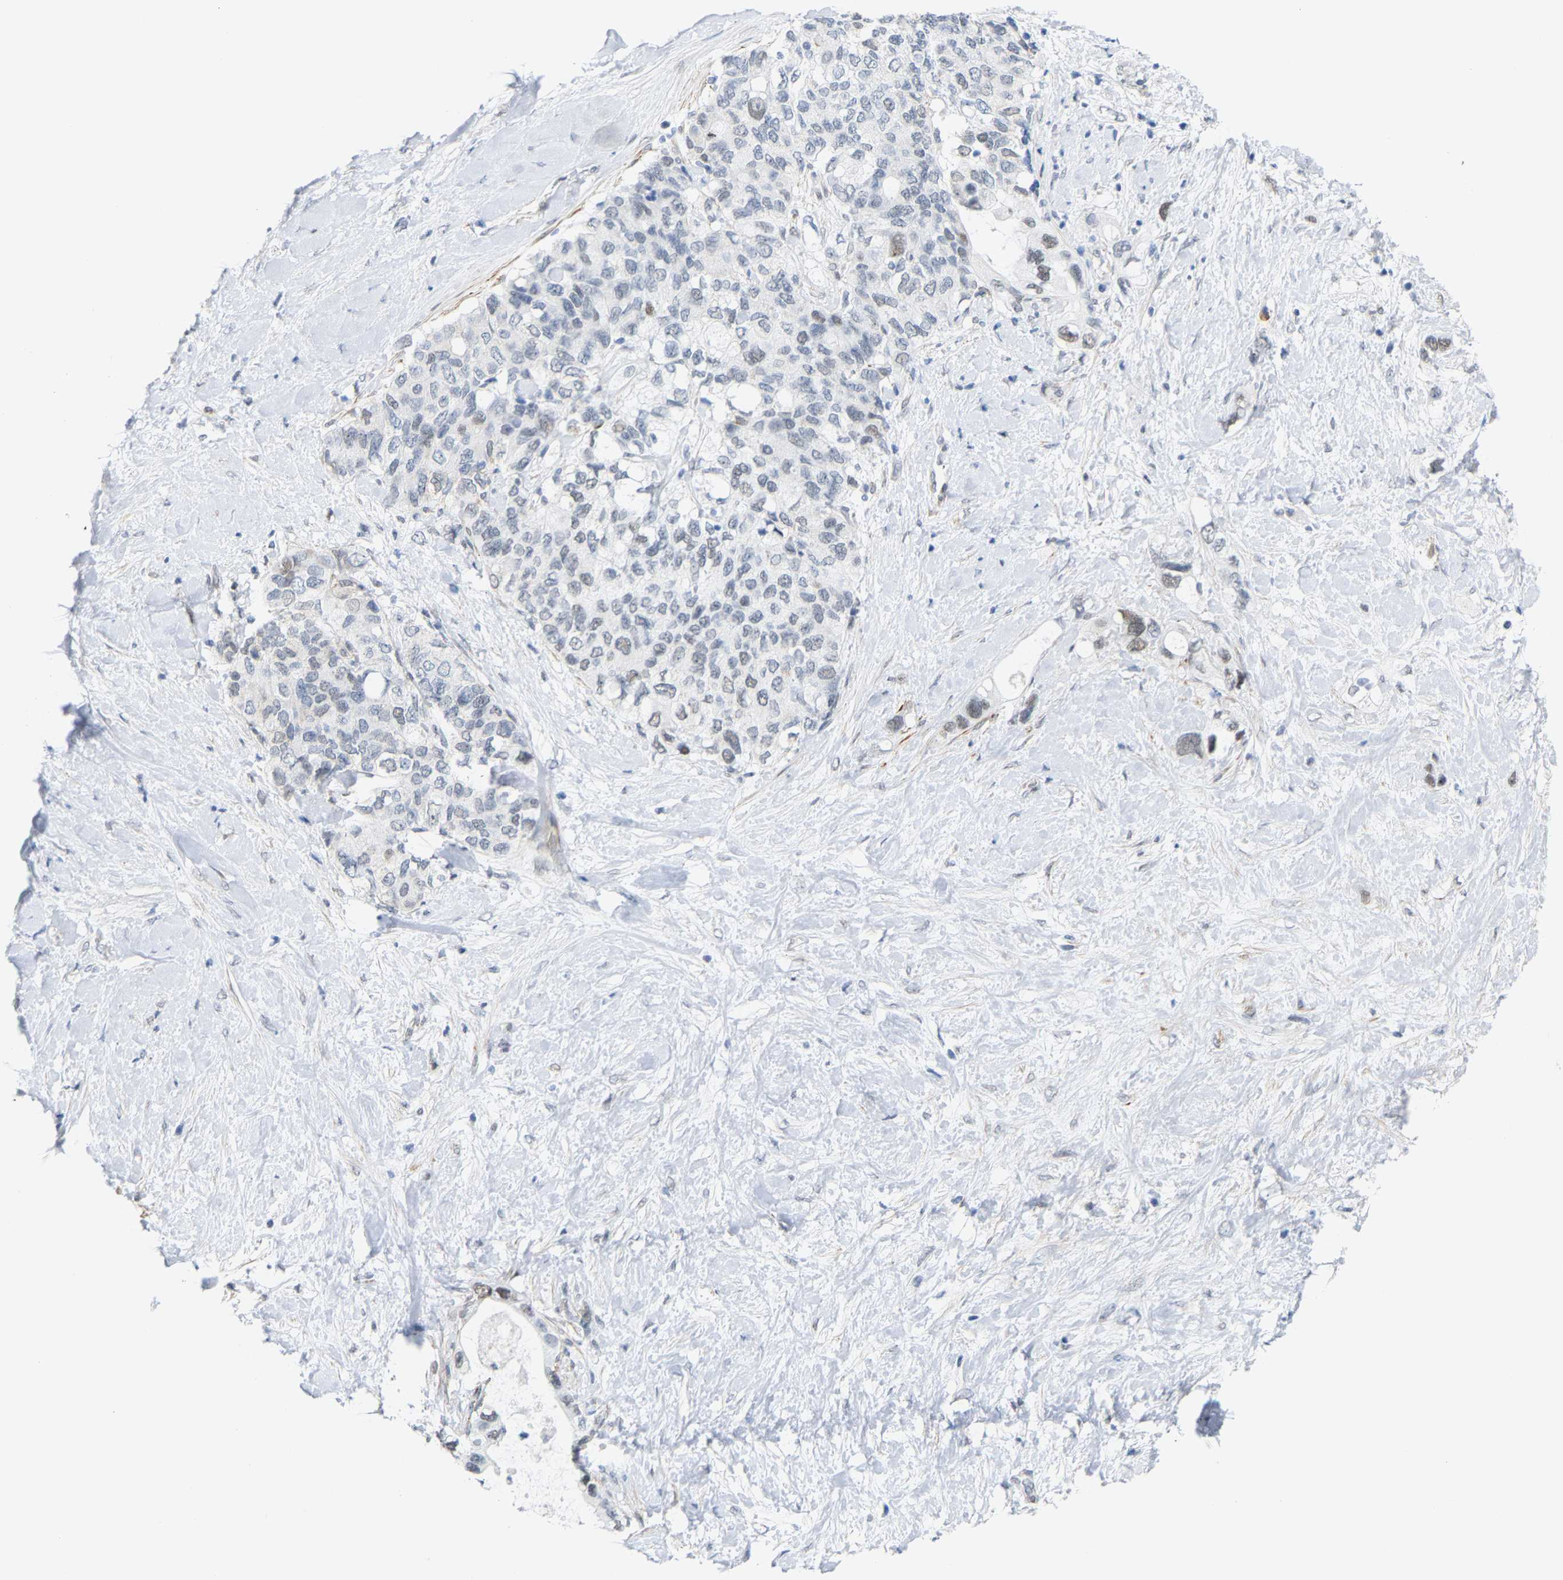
{"staining": {"intensity": "weak", "quantity": "<25%", "location": "nuclear"}, "tissue": "pancreatic cancer", "cell_type": "Tumor cells", "image_type": "cancer", "snomed": [{"axis": "morphology", "description": "Adenocarcinoma, NOS"}, {"axis": "topography", "description": "Pancreas"}], "caption": "IHC micrograph of human adenocarcinoma (pancreatic) stained for a protein (brown), which displays no staining in tumor cells.", "gene": "FAM180A", "patient": {"sex": "female", "age": 56}}